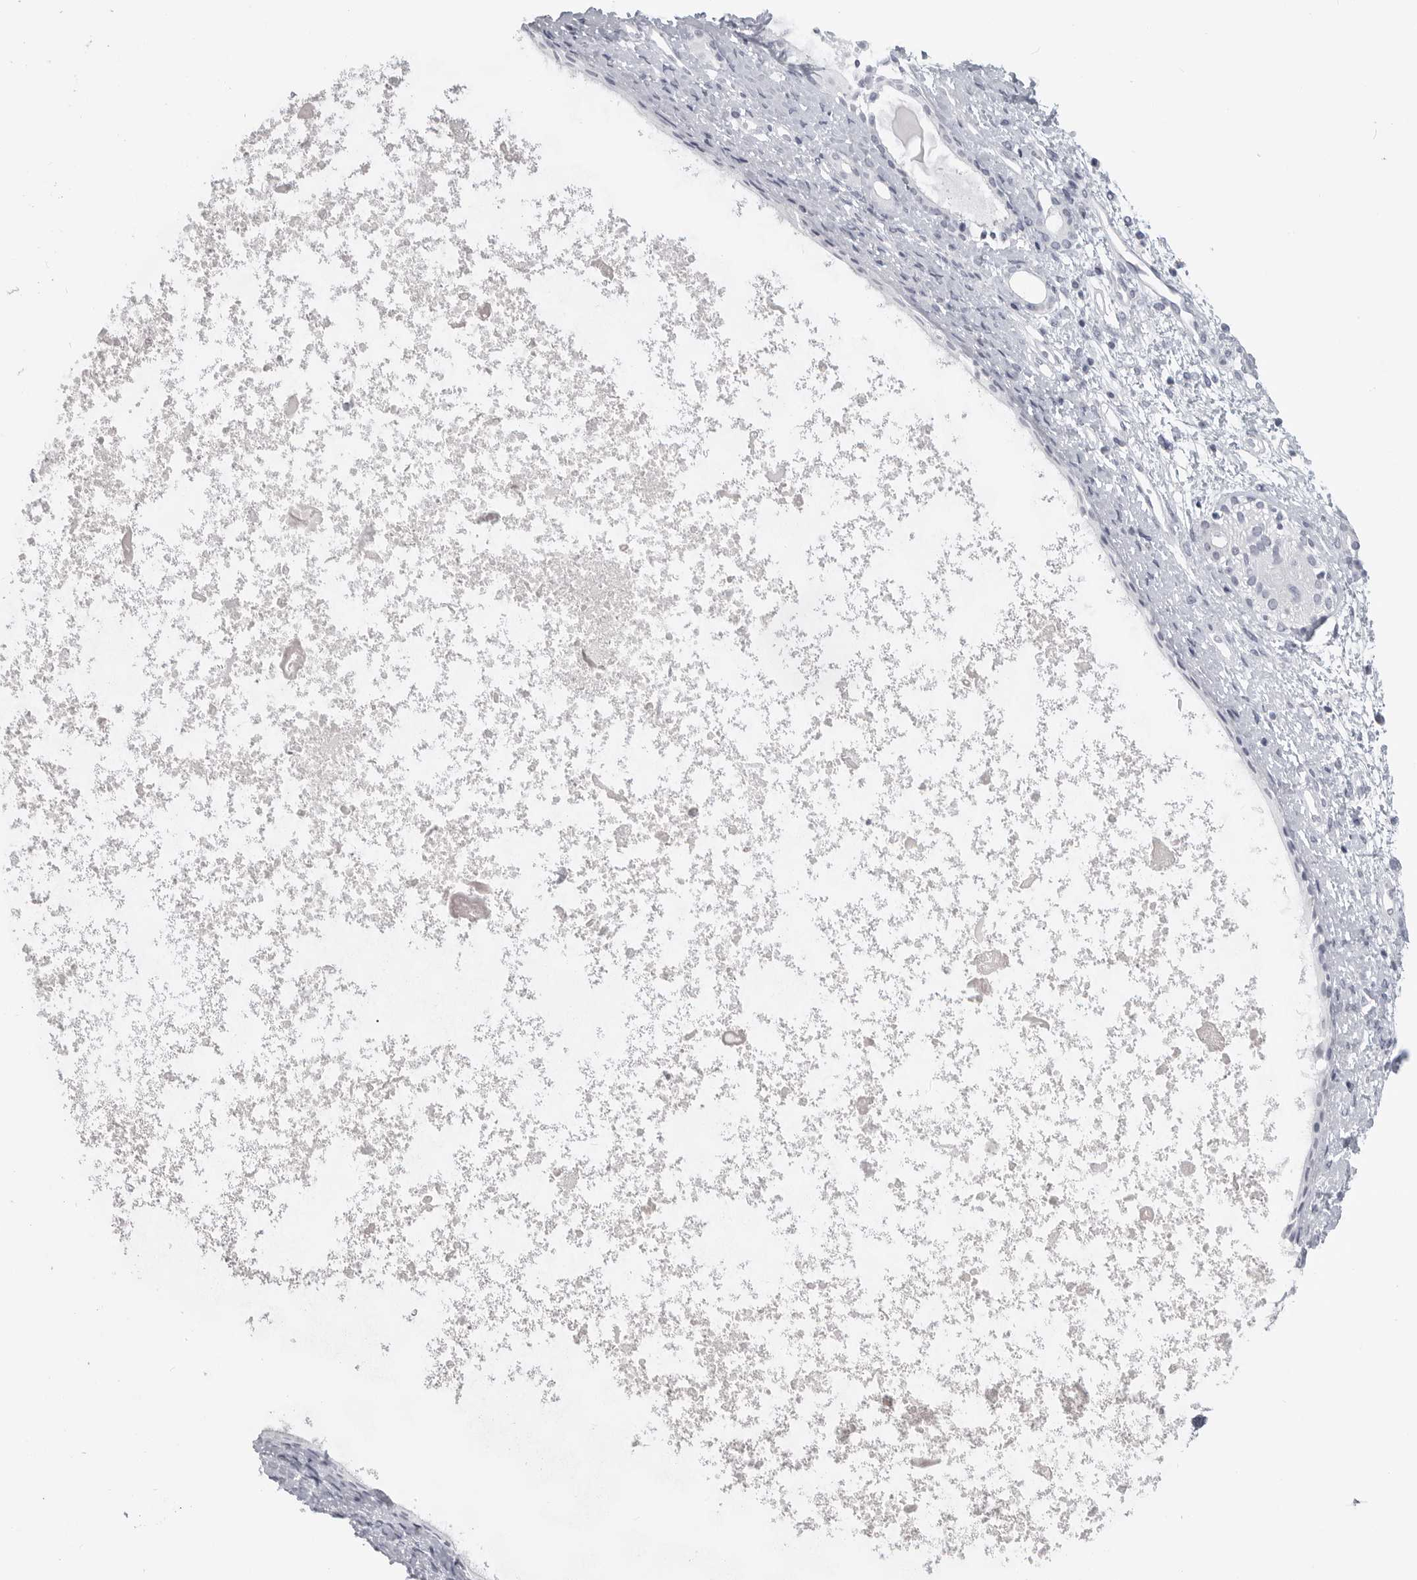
{"staining": {"intensity": "negative", "quantity": "none", "location": "none"}, "tissue": "nasopharynx", "cell_type": "Respiratory epithelial cells", "image_type": "normal", "snomed": [{"axis": "morphology", "description": "Normal tissue, NOS"}, {"axis": "topography", "description": "Nasopharynx"}], "caption": "This is a image of immunohistochemistry staining of normal nasopharynx, which shows no expression in respiratory epithelial cells. (Stains: DAB immunohistochemistry with hematoxylin counter stain, Microscopy: brightfield microscopy at high magnification).", "gene": "LY6D", "patient": {"sex": "male", "age": 22}}